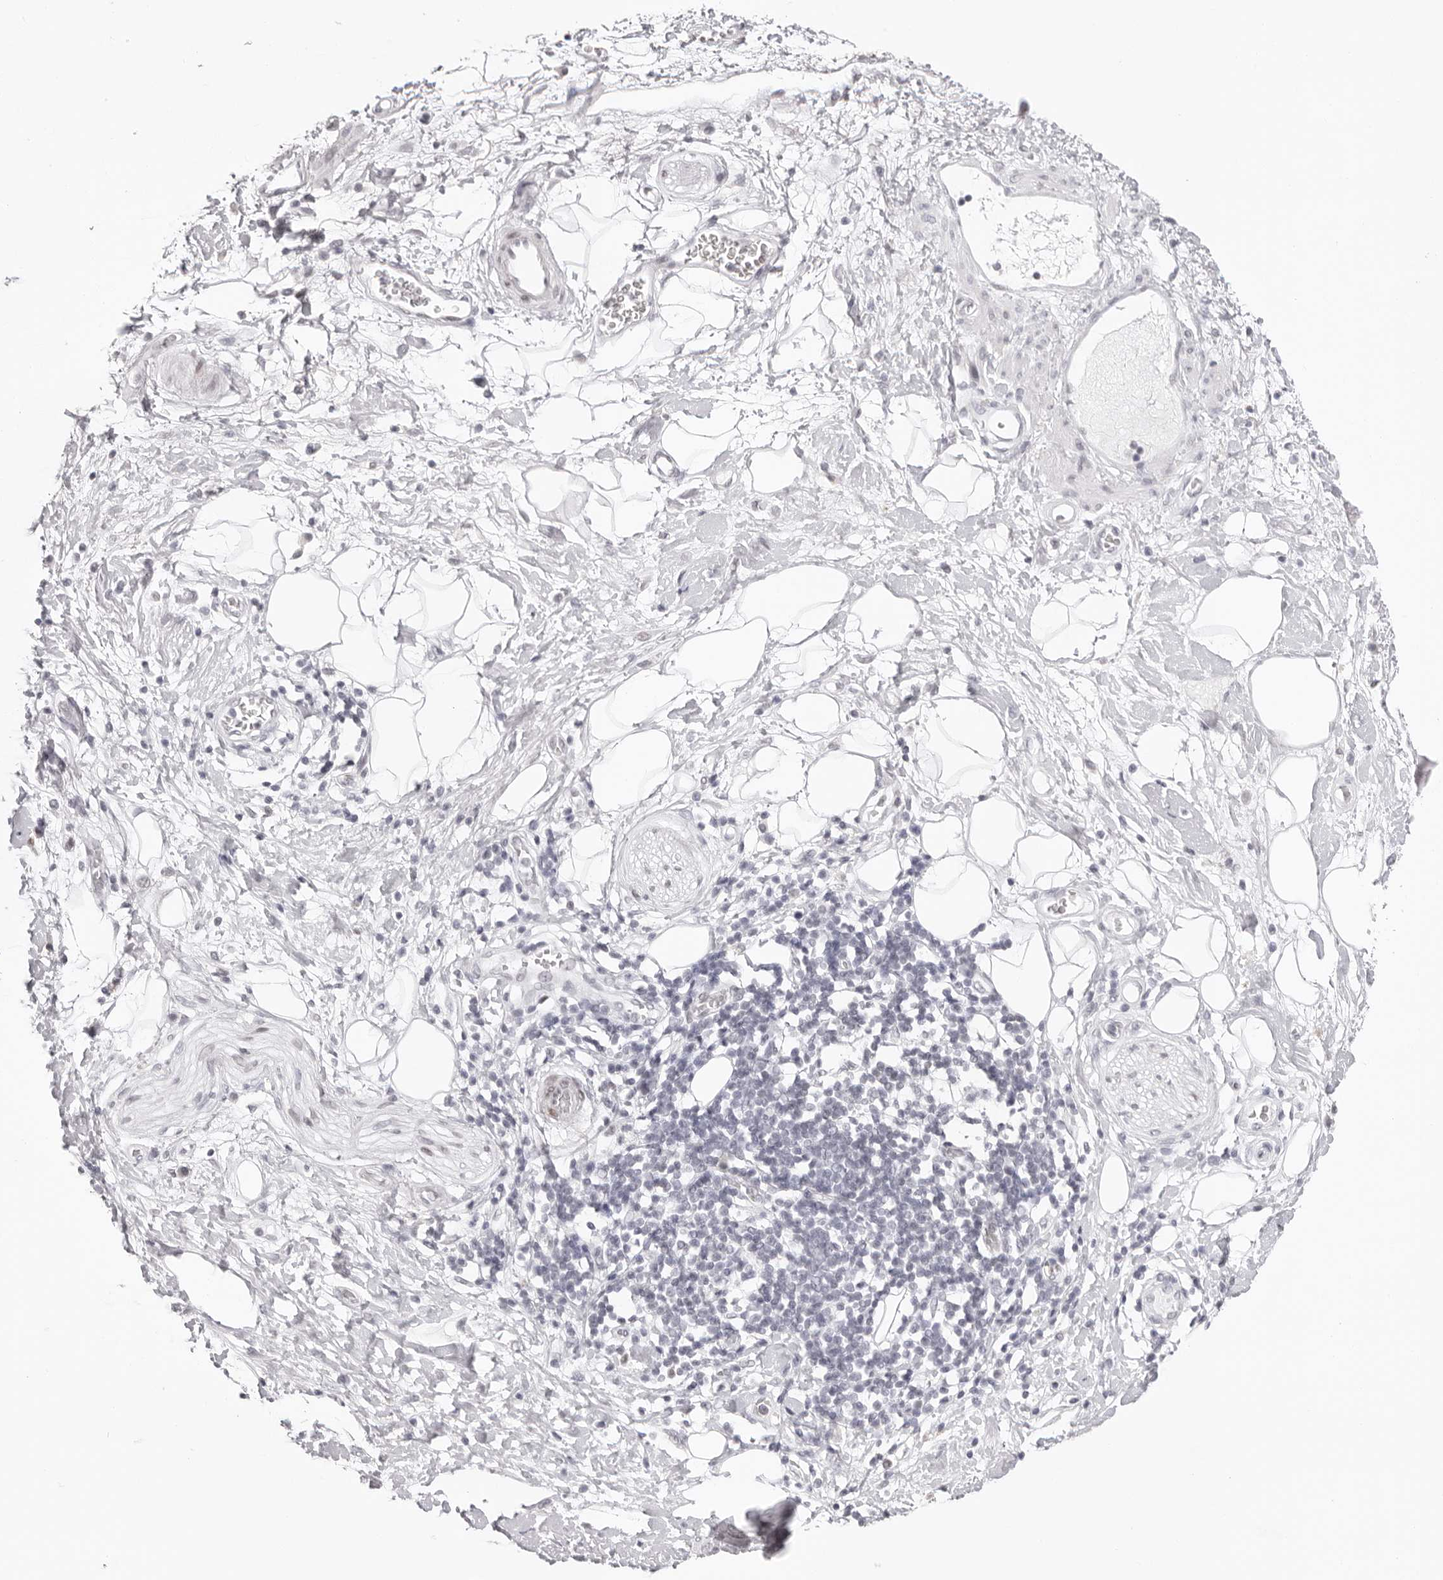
{"staining": {"intensity": "negative", "quantity": "none", "location": "none"}, "tissue": "adipose tissue", "cell_type": "Adipocytes", "image_type": "normal", "snomed": [{"axis": "morphology", "description": "Normal tissue, NOS"}, {"axis": "morphology", "description": "Adenocarcinoma, NOS"}, {"axis": "topography", "description": "Duodenum"}, {"axis": "topography", "description": "Peripheral nerve tissue"}], "caption": "Immunohistochemistry of benign human adipose tissue reveals no positivity in adipocytes.", "gene": "MAFK", "patient": {"sex": "female", "age": 60}}